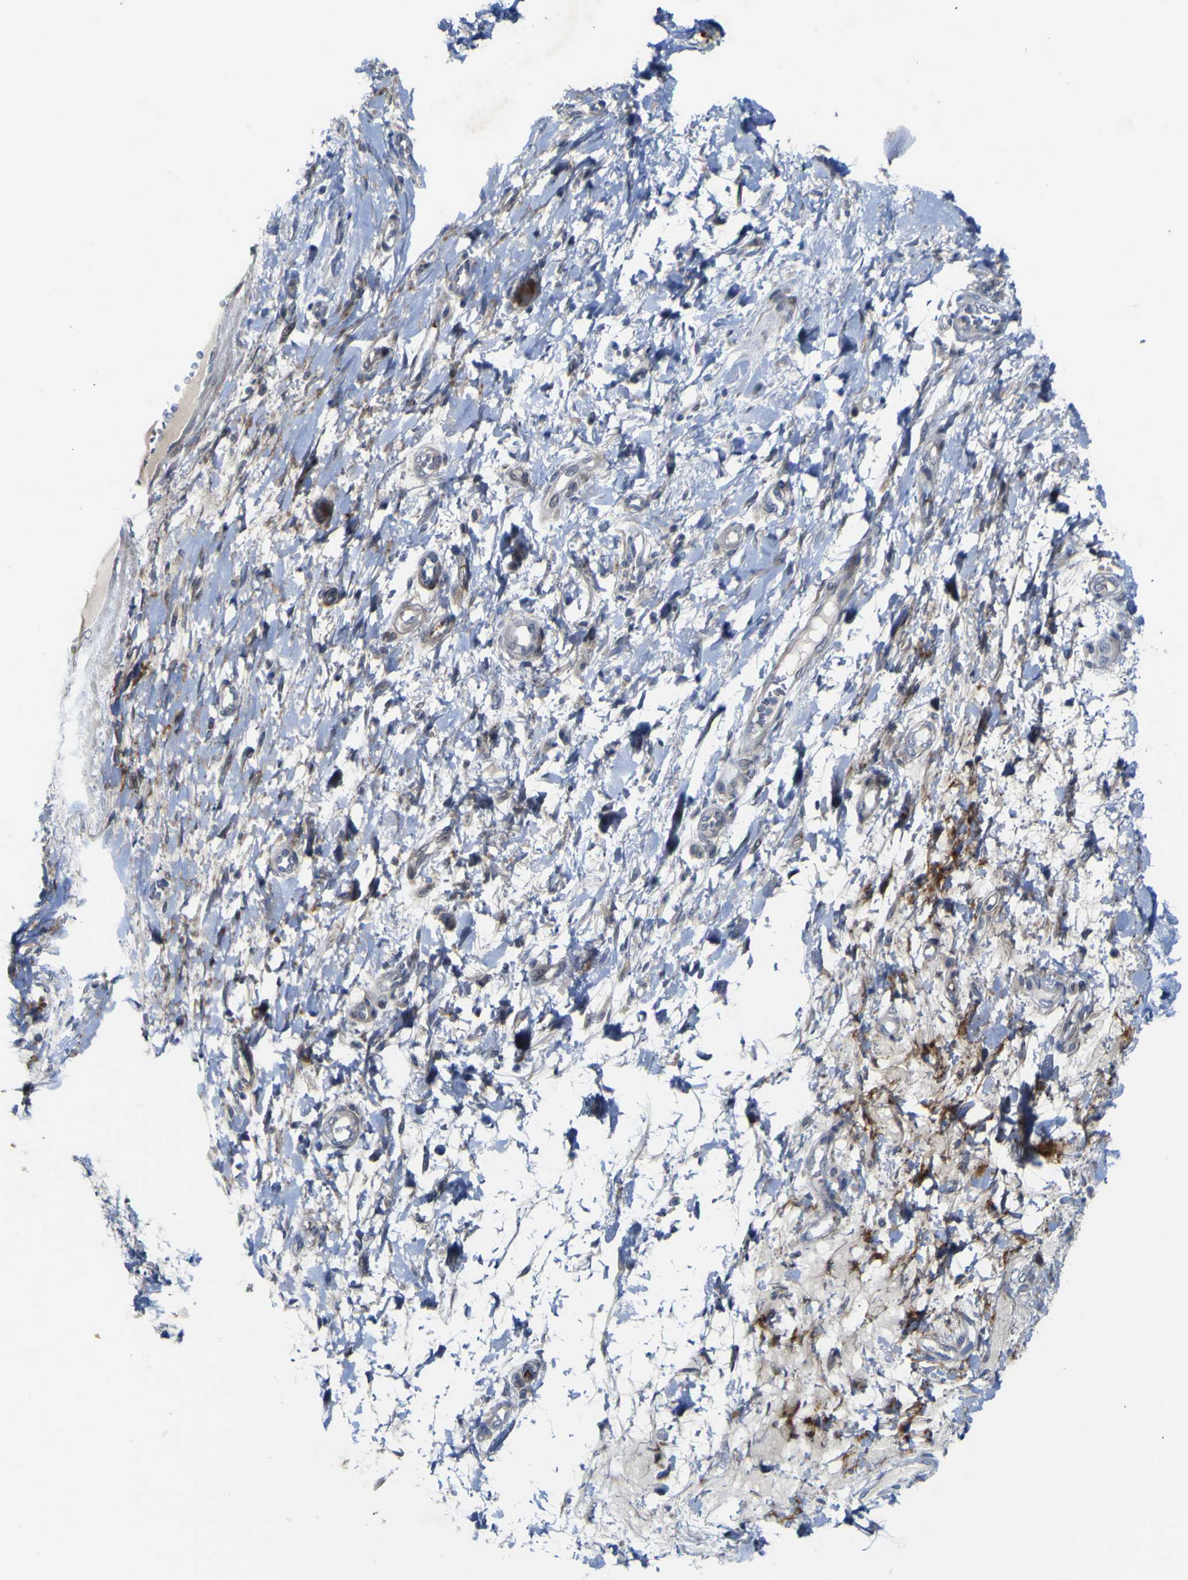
{"staining": {"intensity": "moderate", "quantity": "25%-75%", "location": "cytoplasmic/membranous,nuclear"}, "tissue": "adipose tissue", "cell_type": "Adipocytes", "image_type": "normal", "snomed": [{"axis": "morphology", "description": "Normal tissue, NOS"}, {"axis": "morphology", "description": "Adenocarcinoma, NOS"}, {"axis": "topography", "description": "Esophagus"}], "caption": "A histopathology image of human adipose tissue stained for a protein shows moderate cytoplasmic/membranous,nuclear brown staining in adipocytes.", "gene": "NAV1", "patient": {"sex": "male", "age": 62}}